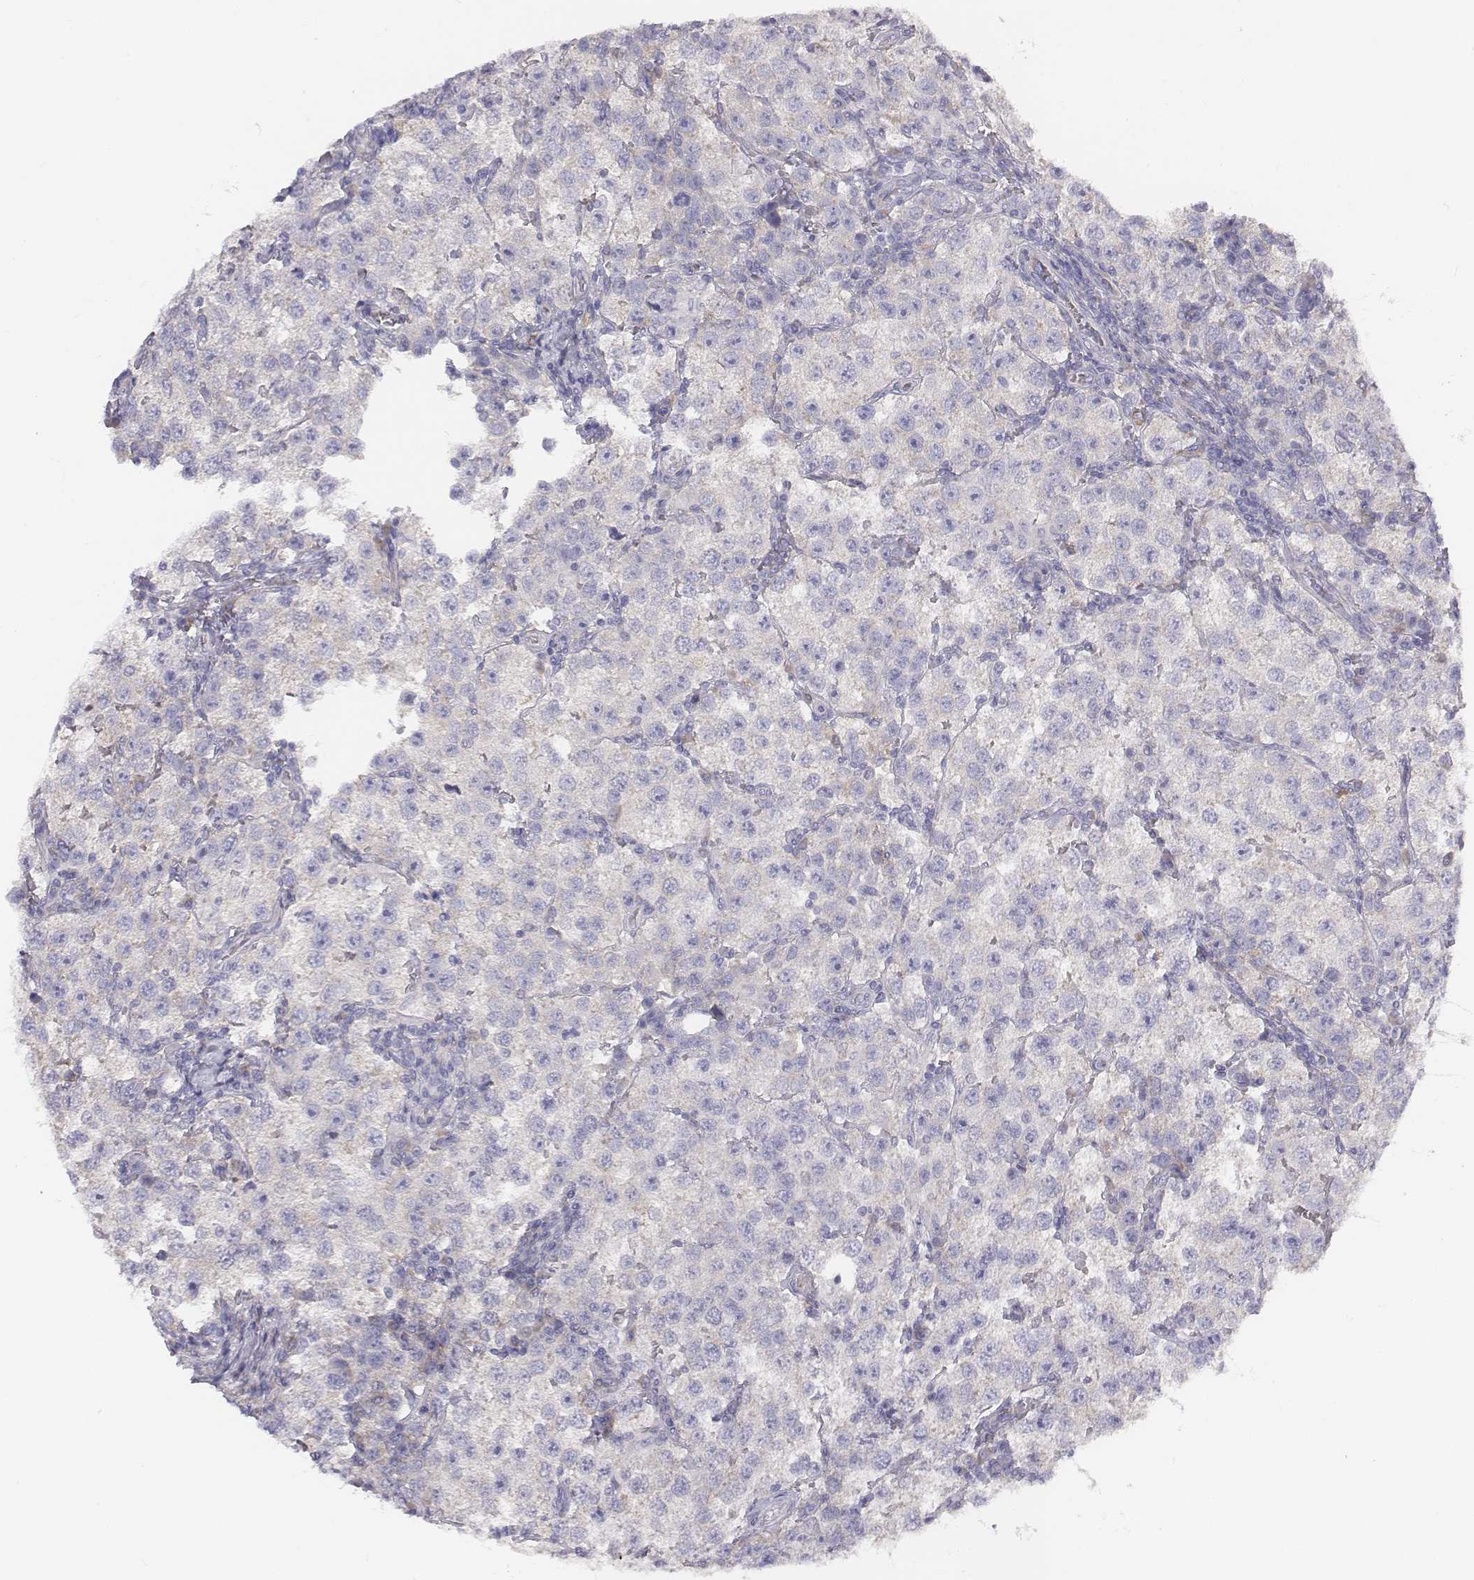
{"staining": {"intensity": "negative", "quantity": "none", "location": "none"}, "tissue": "testis cancer", "cell_type": "Tumor cells", "image_type": "cancer", "snomed": [{"axis": "morphology", "description": "Seminoma, NOS"}, {"axis": "topography", "description": "Testis"}], "caption": "High magnification brightfield microscopy of testis cancer stained with DAB (brown) and counterstained with hematoxylin (blue): tumor cells show no significant staining. The staining was performed using DAB to visualize the protein expression in brown, while the nuclei were stained in blue with hematoxylin (Magnification: 20x).", "gene": "CHST14", "patient": {"sex": "male", "age": 37}}